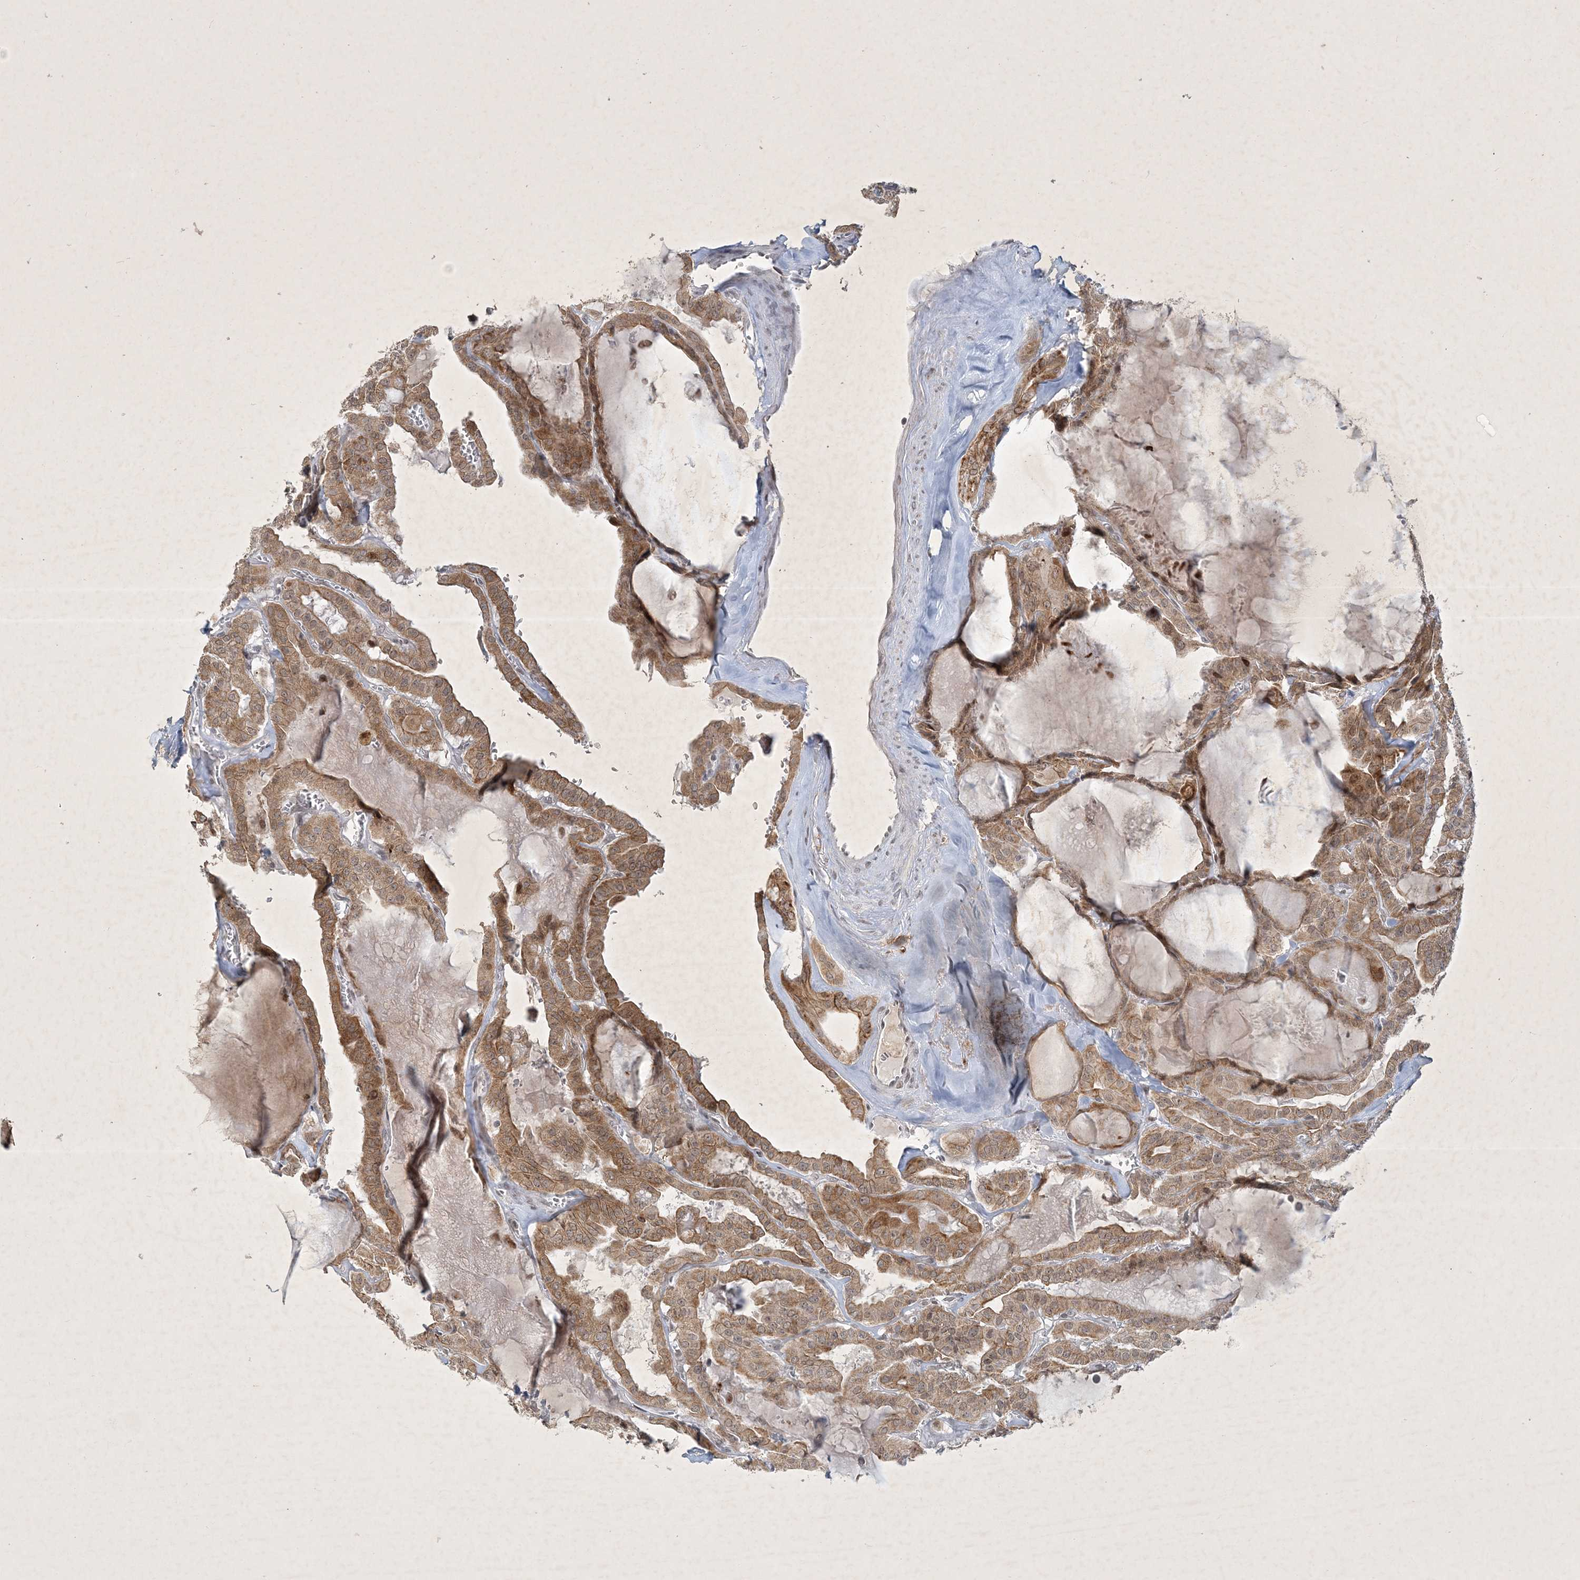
{"staining": {"intensity": "moderate", "quantity": ">75%", "location": "cytoplasmic/membranous"}, "tissue": "thyroid cancer", "cell_type": "Tumor cells", "image_type": "cancer", "snomed": [{"axis": "morphology", "description": "Papillary adenocarcinoma, NOS"}, {"axis": "topography", "description": "Thyroid gland"}], "caption": "An immunohistochemistry (IHC) micrograph of neoplastic tissue is shown. Protein staining in brown shows moderate cytoplasmic/membranous positivity in thyroid cancer (papillary adenocarcinoma) within tumor cells. The staining was performed using DAB, with brown indicating positive protein expression. Nuclei are stained blue with hematoxylin.", "gene": "ZBTB9", "patient": {"sex": "male", "age": 52}}